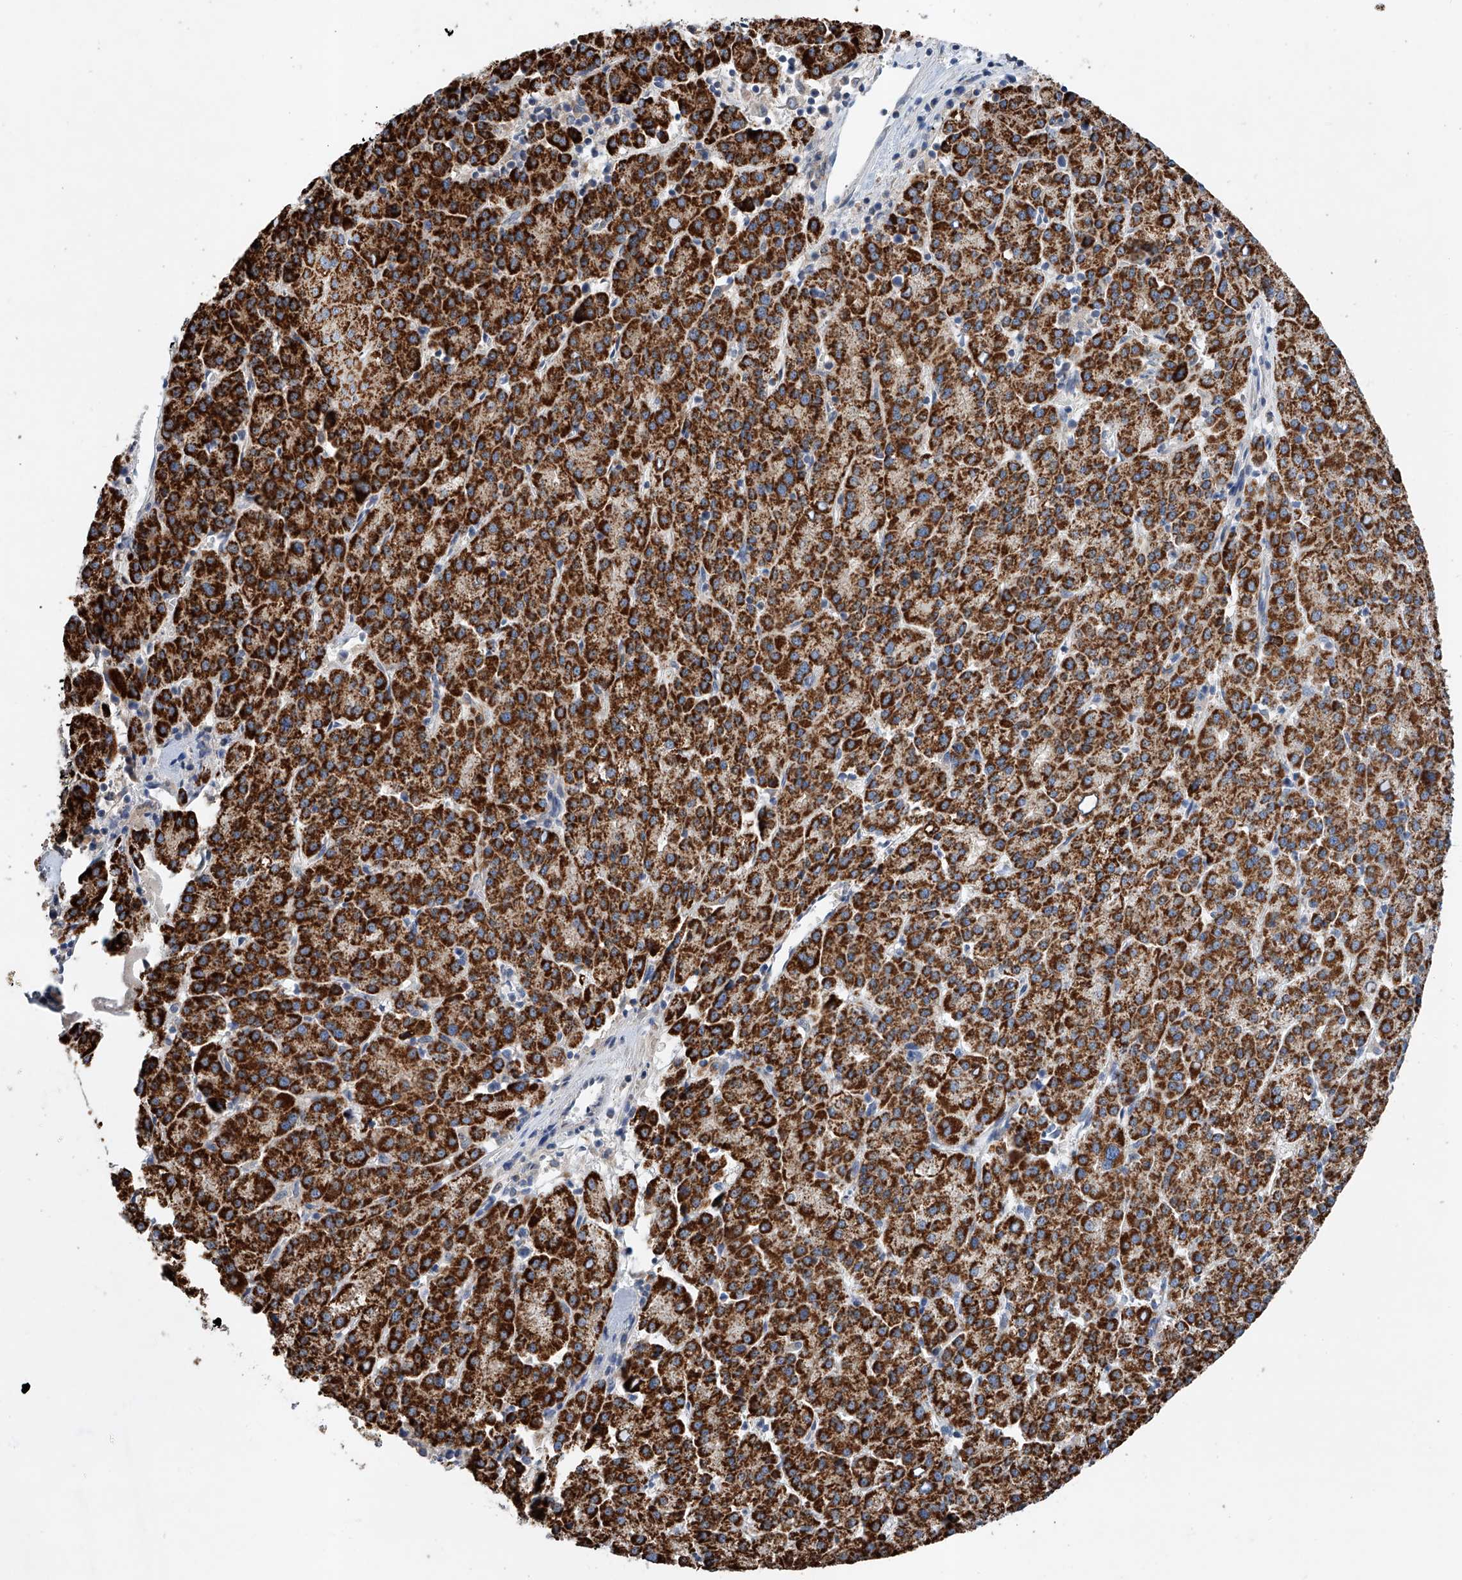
{"staining": {"intensity": "strong", "quantity": ">75%", "location": "cytoplasmic/membranous"}, "tissue": "liver cancer", "cell_type": "Tumor cells", "image_type": "cancer", "snomed": [{"axis": "morphology", "description": "Carcinoma, Hepatocellular, NOS"}, {"axis": "topography", "description": "Liver"}], "caption": "A brown stain labels strong cytoplasmic/membranous staining of a protein in human hepatocellular carcinoma (liver) tumor cells.", "gene": "GPC4", "patient": {"sex": "female", "age": 58}}